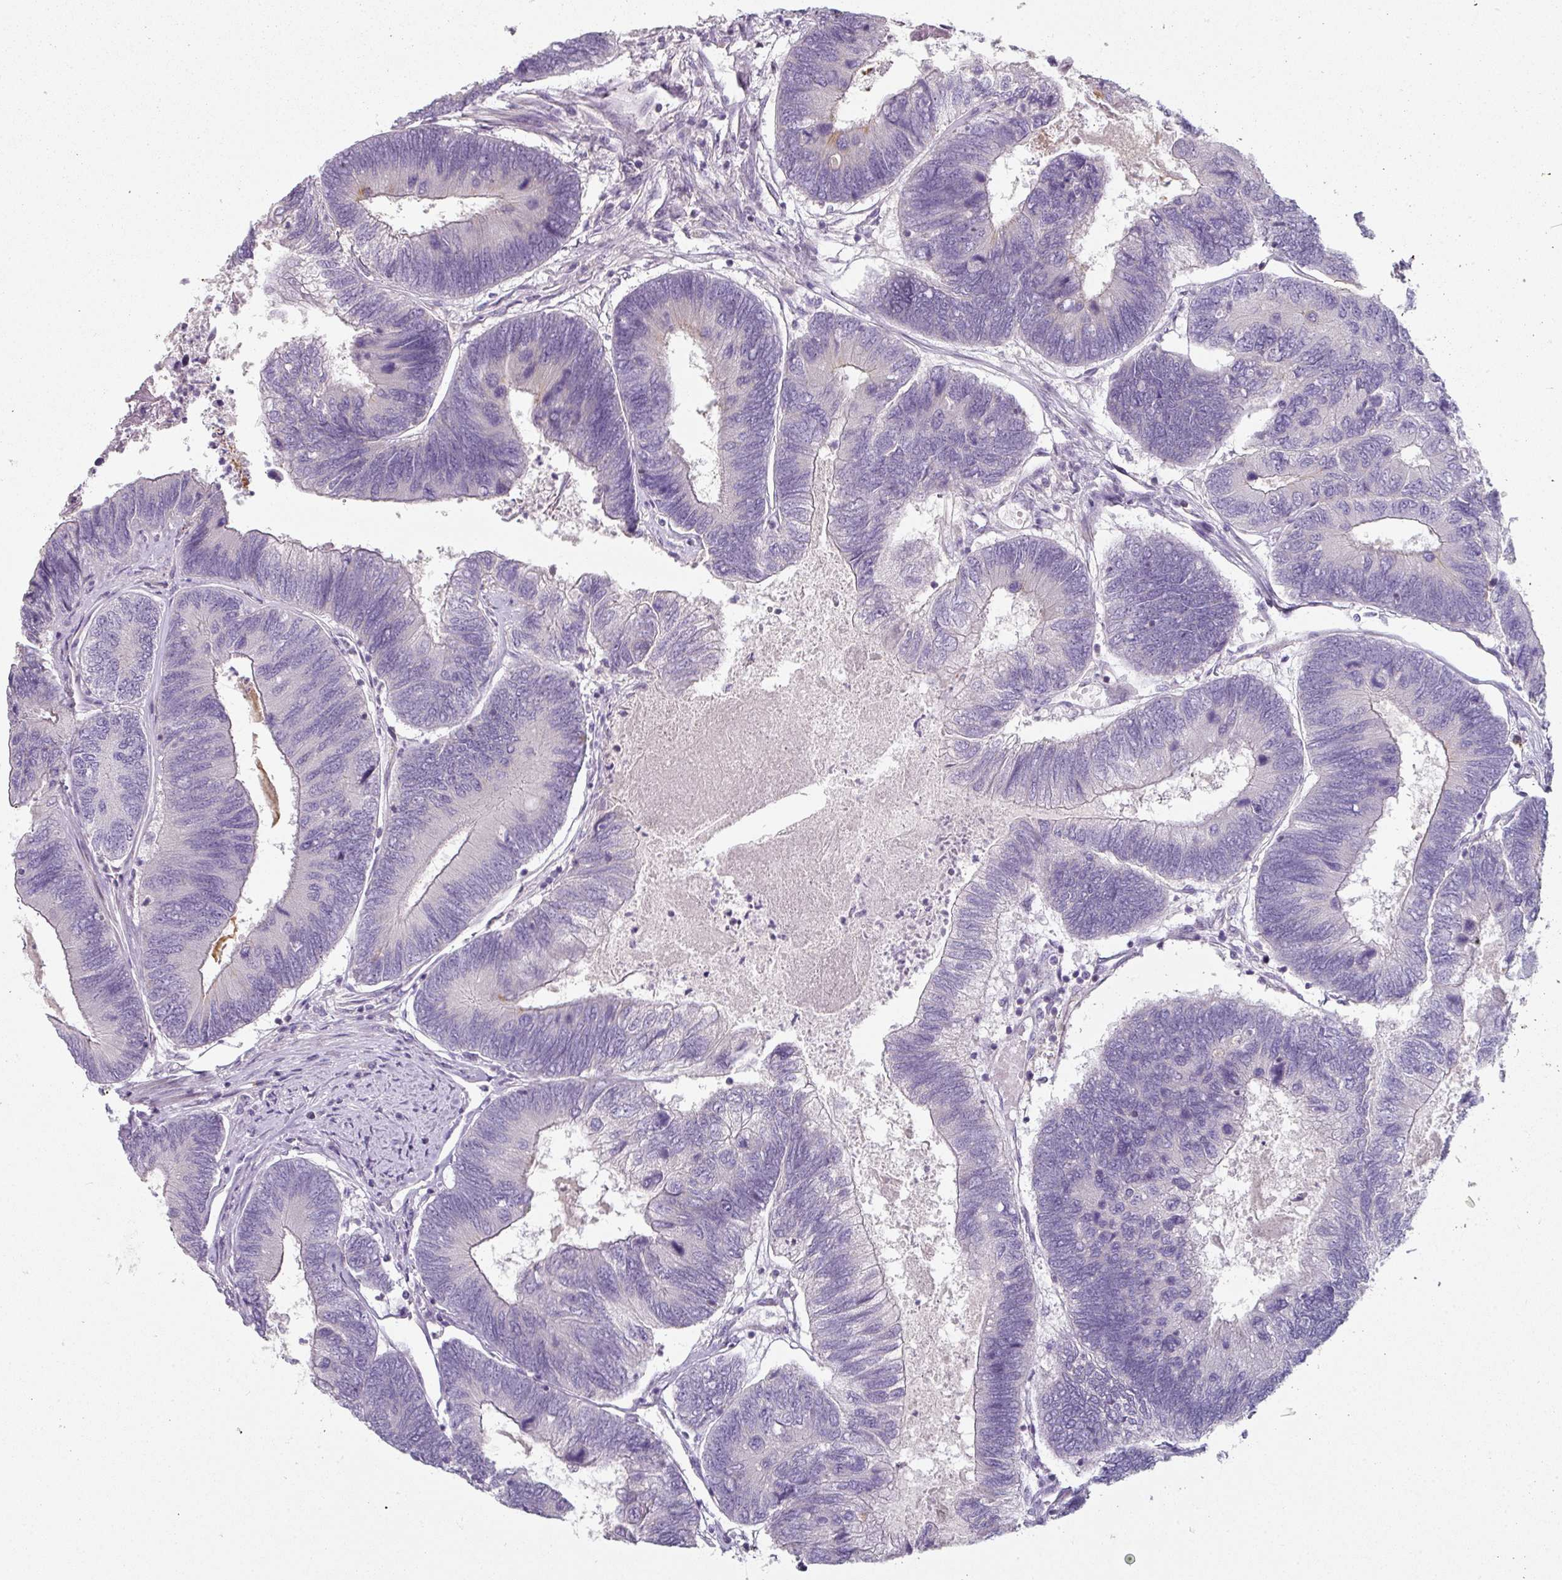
{"staining": {"intensity": "negative", "quantity": "none", "location": "none"}, "tissue": "colorectal cancer", "cell_type": "Tumor cells", "image_type": "cancer", "snomed": [{"axis": "morphology", "description": "Adenocarcinoma, NOS"}, {"axis": "topography", "description": "Colon"}], "caption": "The image demonstrates no significant expression in tumor cells of colorectal adenocarcinoma.", "gene": "FHAD1", "patient": {"sex": "female", "age": 67}}